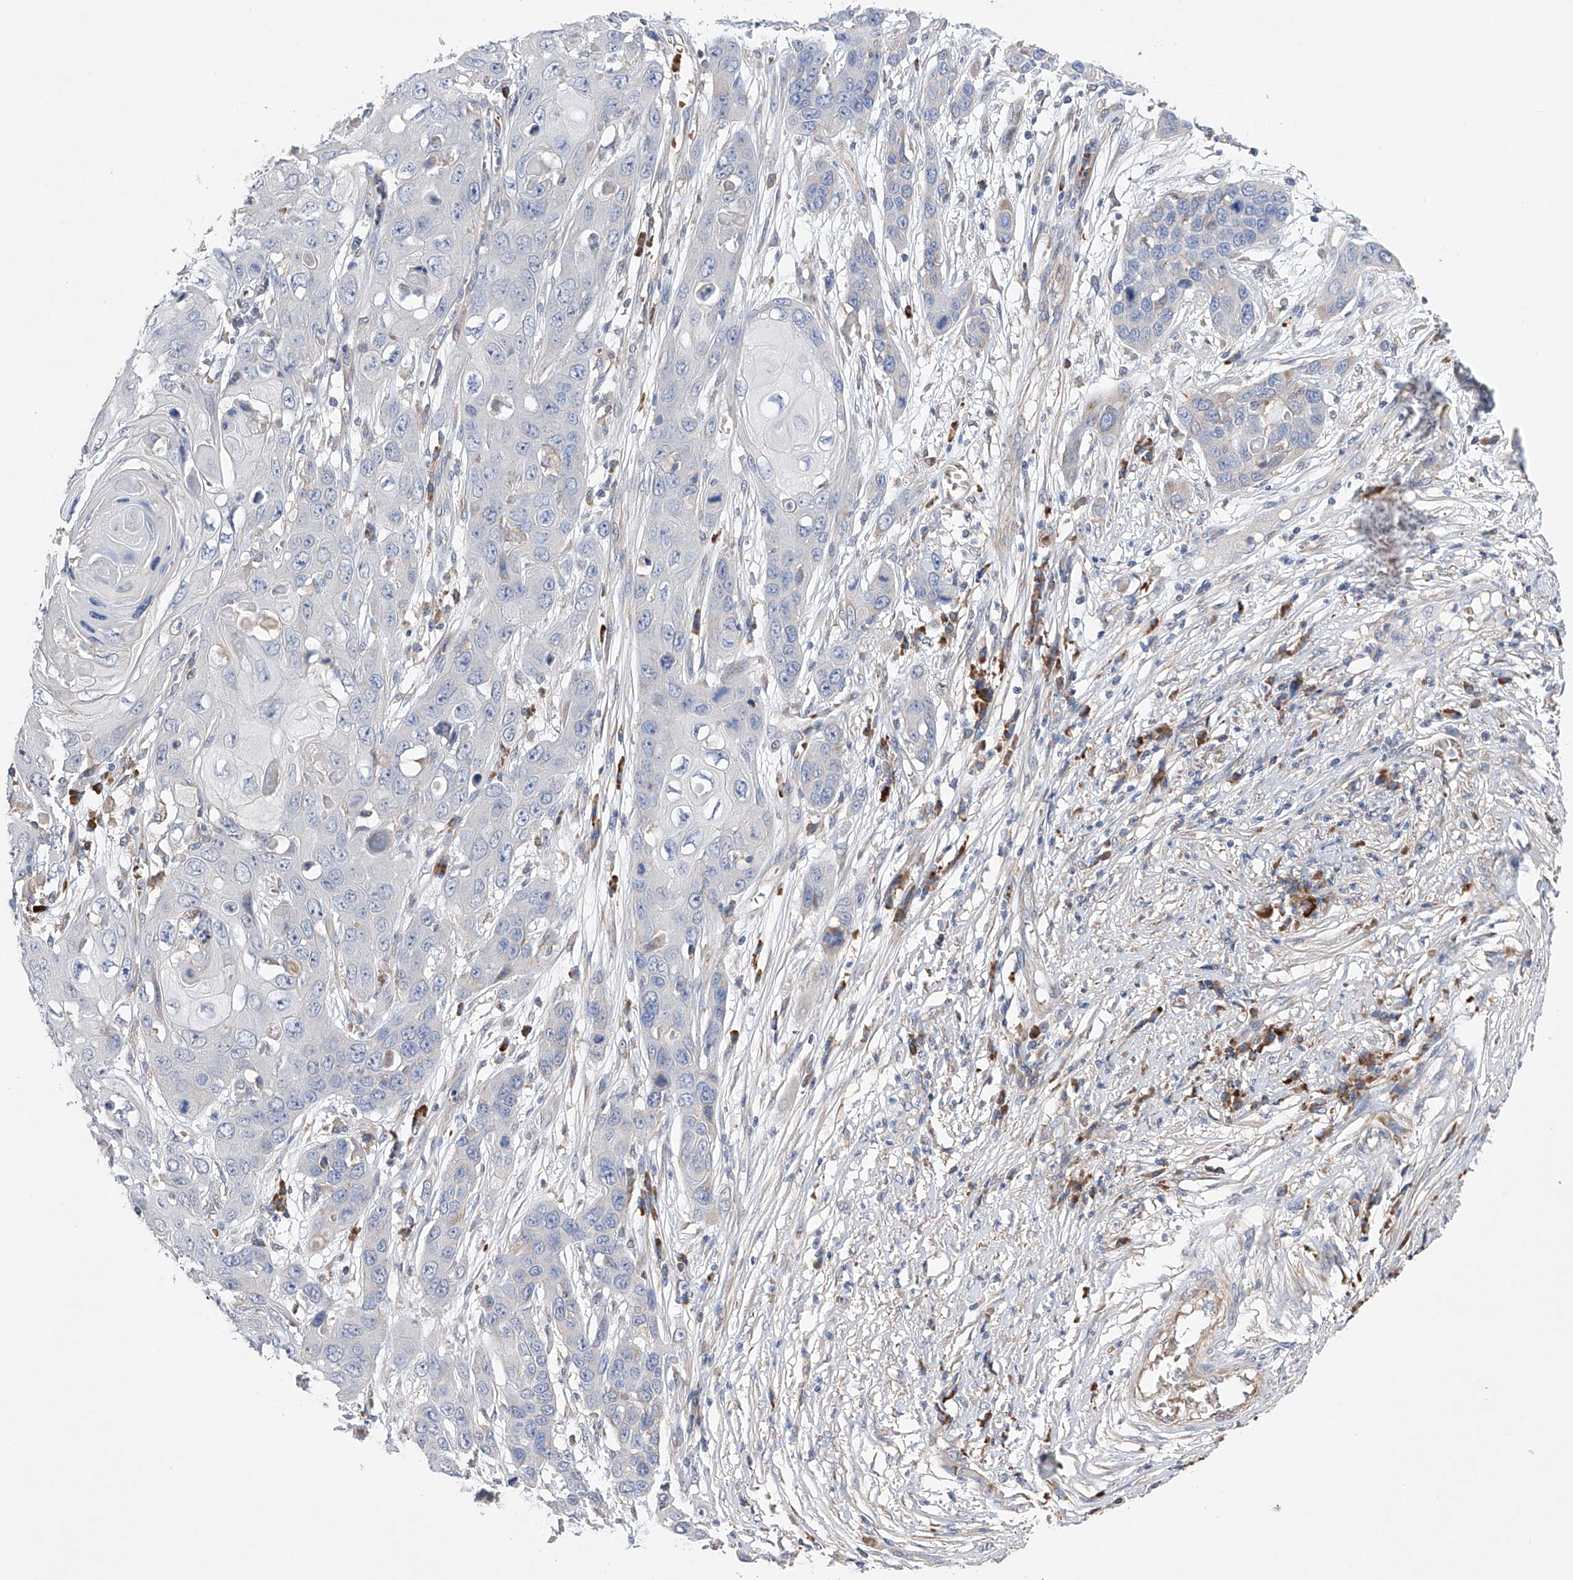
{"staining": {"intensity": "negative", "quantity": "none", "location": "none"}, "tissue": "skin cancer", "cell_type": "Tumor cells", "image_type": "cancer", "snomed": [{"axis": "morphology", "description": "Squamous cell carcinoma, NOS"}, {"axis": "topography", "description": "Skin"}], "caption": "The image displays no significant positivity in tumor cells of squamous cell carcinoma (skin). (DAB (3,3'-diaminobenzidine) IHC visualized using brightfield microscopy, high magnification).", "gene": "NFATC4", "patient": {"sex": "male", "age": 55}}